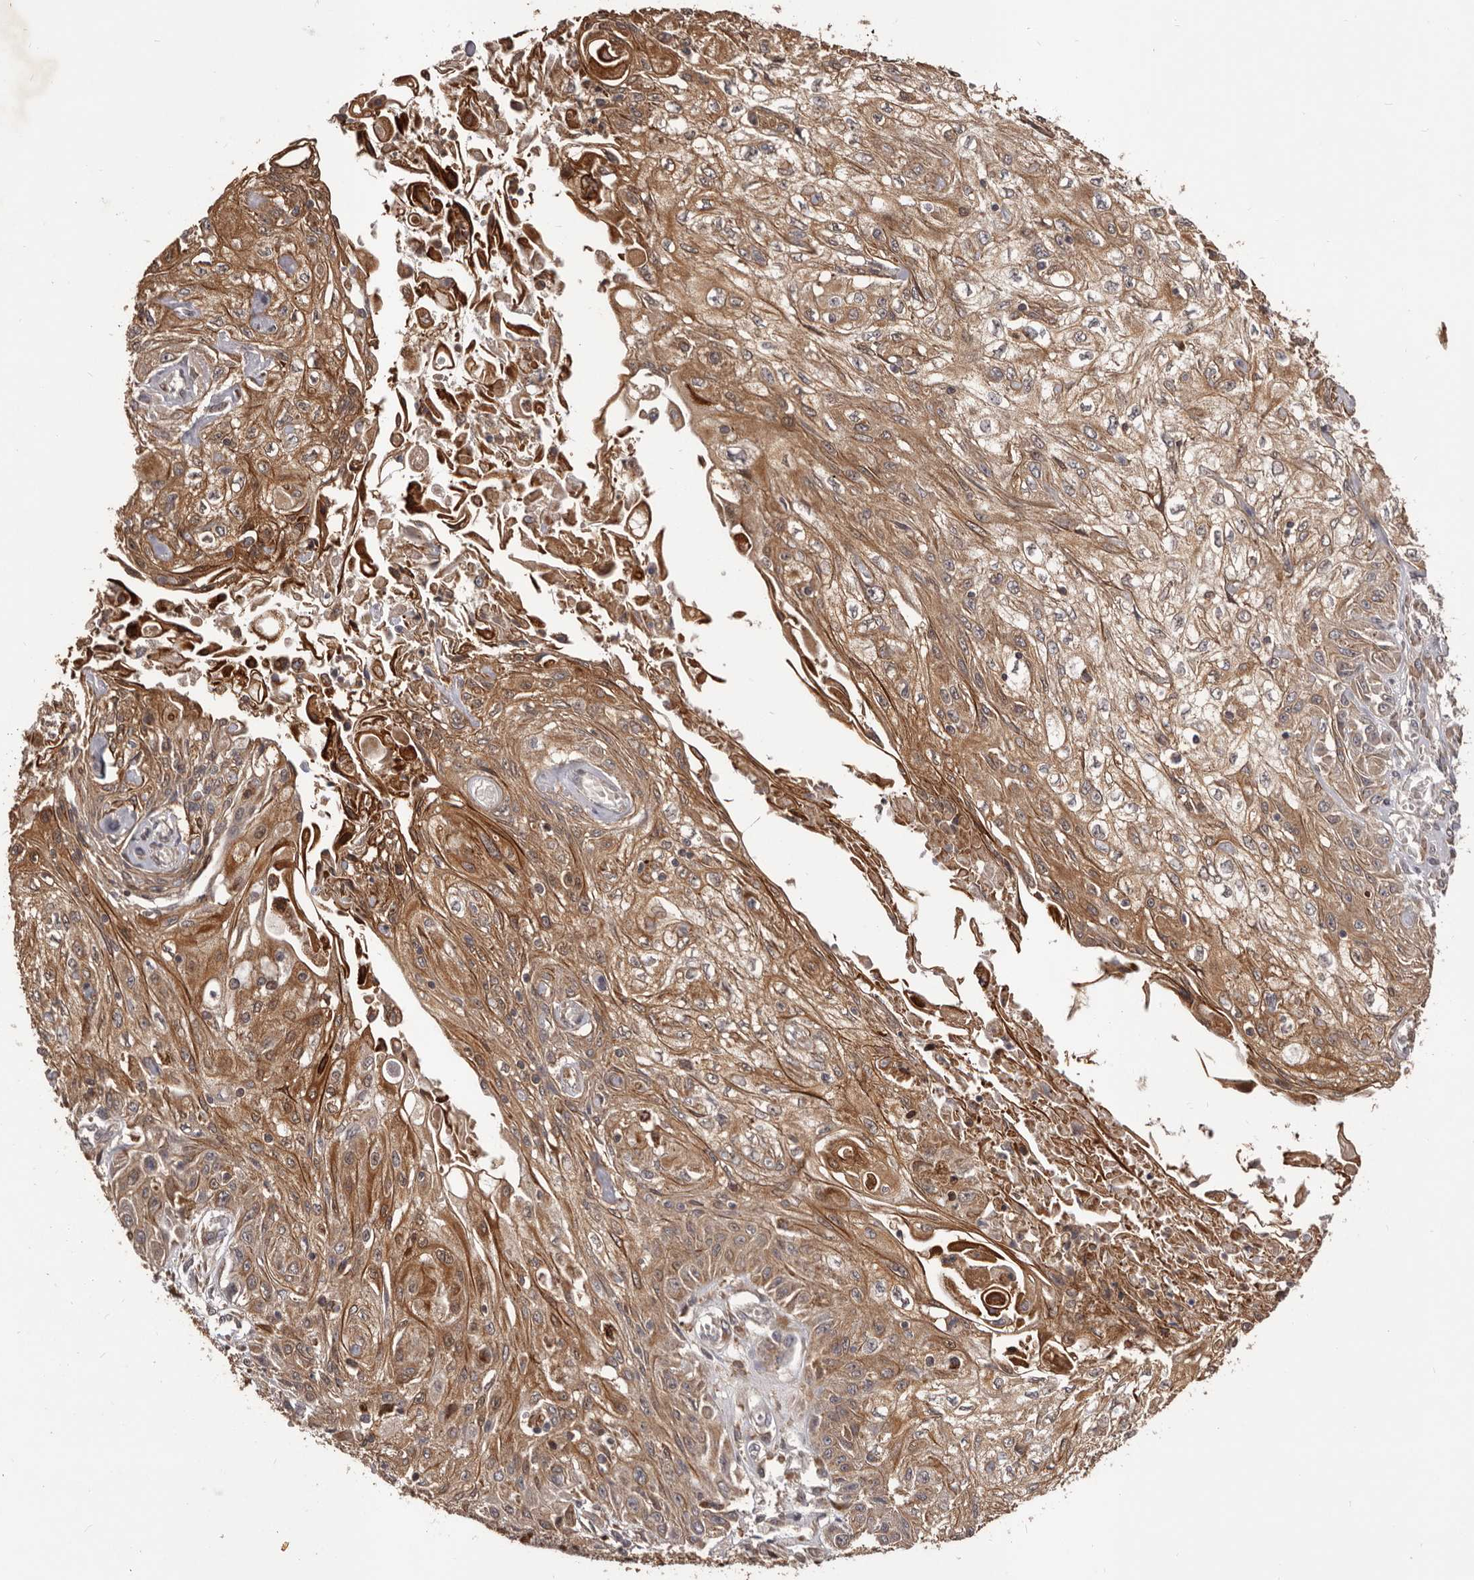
{"staining": {"intensity": "moderate", "quantity": ">75%", "location": "cytoplasmic/membranous"}, "tissue": "skin cancer", "cell_type": "Tumor cells", "image_type": "cancer", "snomed": [{"axis": "morphology", "description": "Squamous cell carcinoma, NOS"}, {"axis": "morphology", "description": "Squamous cell carcinoma, metastatic, NOS"}, {"axis": "topography", "description": "Skin"}, {"axis": "topography", "description": "Lymph node"}], "caption": "High-magnification brightfield microscopy of skin cancer (squamous cell carcinoma) stained with DAB (3,3'-diaminobenzidine) (brown) and counterstained with hematoxylin (blue). tumor cells exhibit moderate cytoplasmic/membranous expression is appreciated in about>75% of cells. The protein is shown in brown color, while the nuclei are stained blue.", "gene": "GLIPR2", "patient": {"sex": "male", "age": 75}}